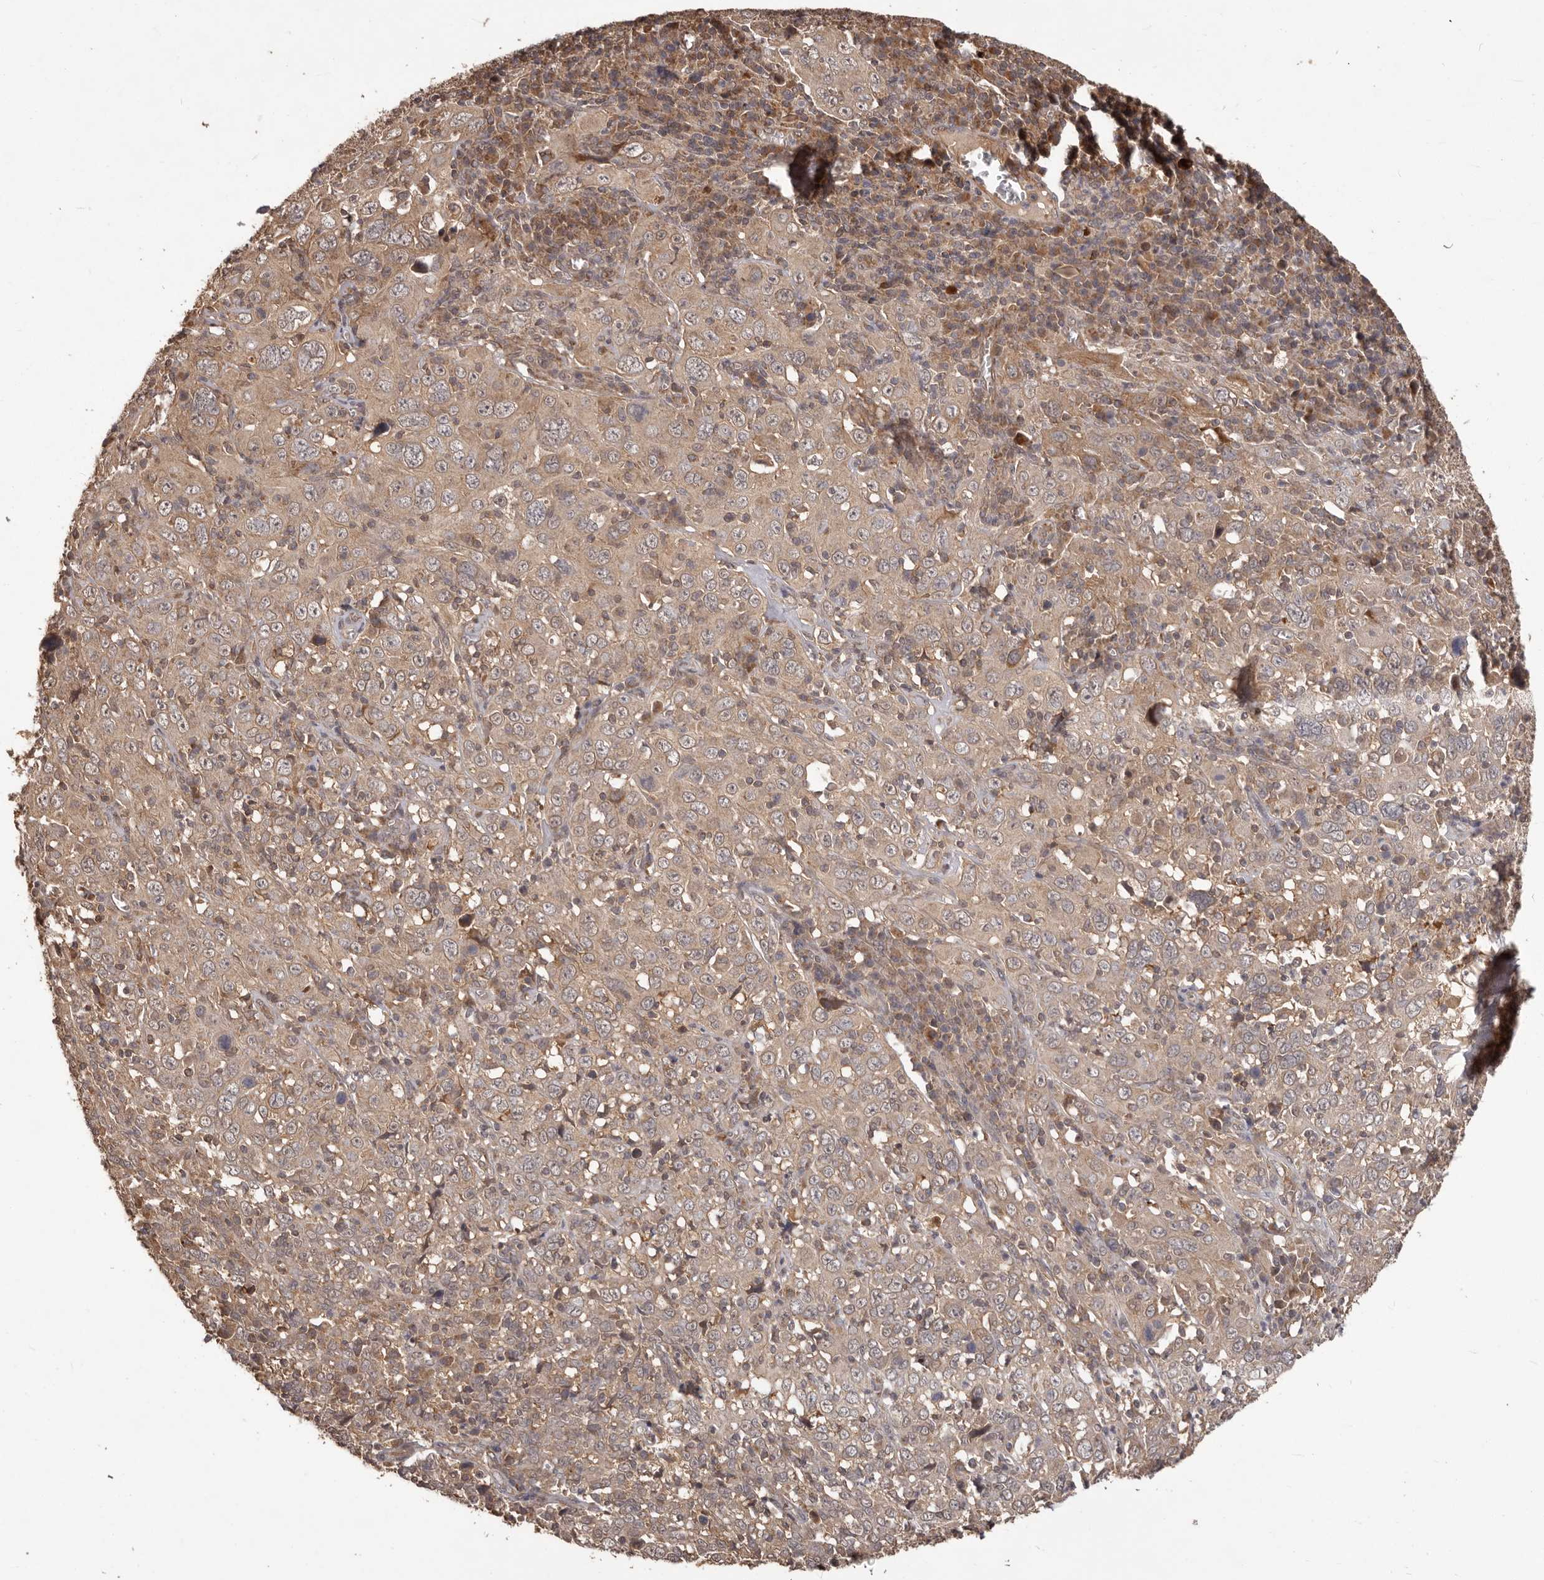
{"staining": {"intensity": "weak", "quantity": ">75%", "location": "cytoplasmic/membranous"}, "tissue": "cervical cancer", "cell_type": "Tumor cells", "image_type": "cancer", "snomed": [{"axis": "morphology", "description": "Squamous cell carcinoma, NOS"}, {"axis": "topography", "description": "Cervix"}], "caption": "DAB (3,3'-diaminobenzidine) immunohistochemical staining of cervical cancer (squamous cell carcinoma) displays weak cytoplasmic/membranous protein positivity in about >75% of tumor cells.", "gene": "MTO1", "patient": {"sex": "female", "age": 46}}